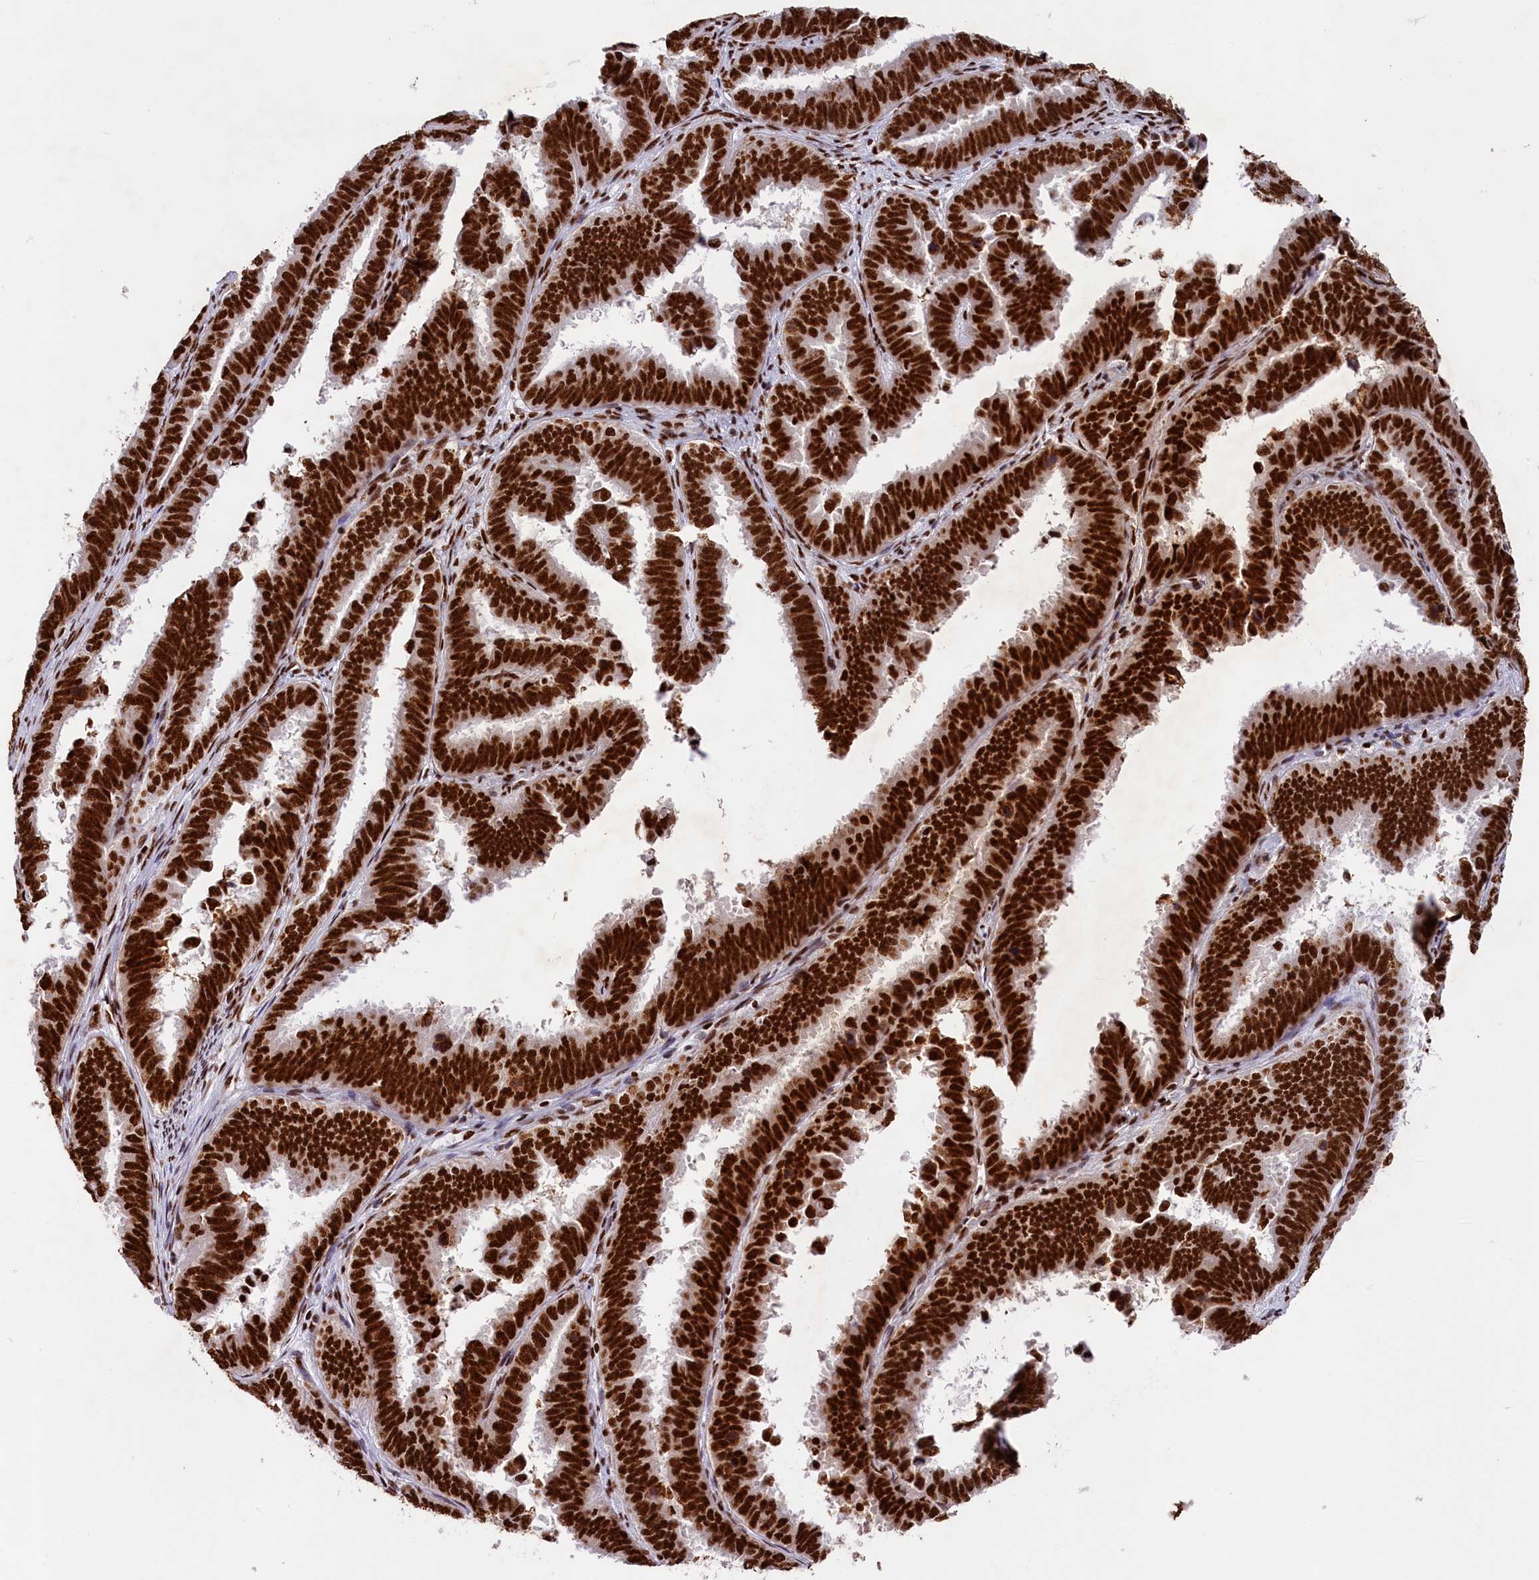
{"staining": {"intensity": "strong", "quantity": ">75%", "location": "nuclear"}, "tissue": "endometrial cancer", "cell_type": "Tumor cells", "image_type": "cancer", "snomed": [{"axis": "morphology", "description": "Adenocarcinoma, NOS"}, {"axis": "topography", "description": "Endometrium"}], "caption": "Protein staining by immunohistochemistry exhibits strong nuclear expression in approximately >75% of tumor cells in endometrial cancer (adenocarcinoma). (DAB (3,3'-diaminobenzidine) = brown stain, brightfield microscopy at high magnification).", "gene": "SNRNP70", "patient": {"sex": "female", "age": 75}}